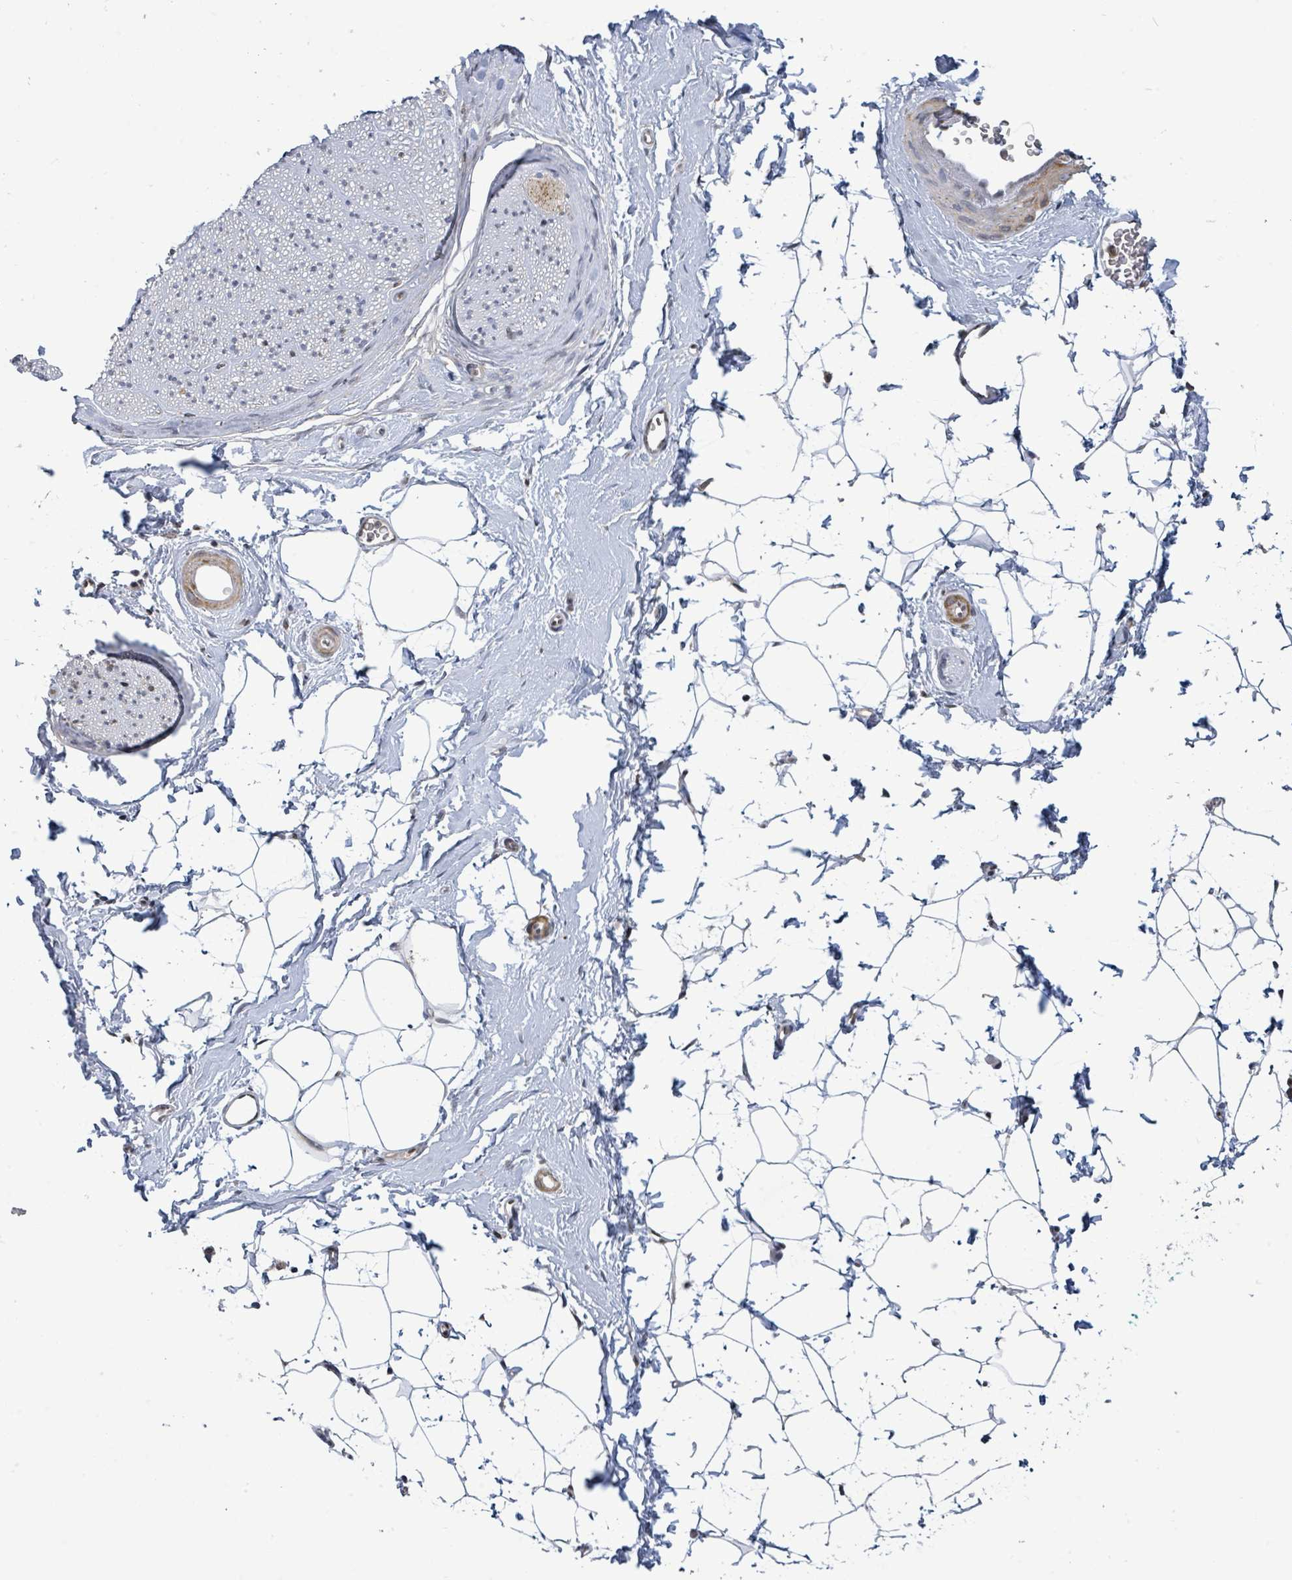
{"staining": {"intensity": "negative", "quantity": "none", "location": "none"}, "tissue": "adipose tissue", "cell_type": "Adipocytes", "image_type": "normal", "snomed": [{"axis": "morphology", "description": "Normal tissue, NOS"}, {"axis": "morphology", "description": "Adenocarcinoma, High grade"}, {"axis": "topography", "description": "Prostate"}, {"axis": "topography", "description": "Peripheral nerve tissue"}], "caption": "Protein analysis of unremarkable adipose tissue displays no significant positivity in adipocytes. (Stains: DAB (3,3'-diaminobenzidine) immunohistochemistry (IHC) with hematoxylin counter stain, Microscopy: brightfield microscopy at high magnification).", "gene": "SBF2", "patient": {"sex": "male", "age": 68}}